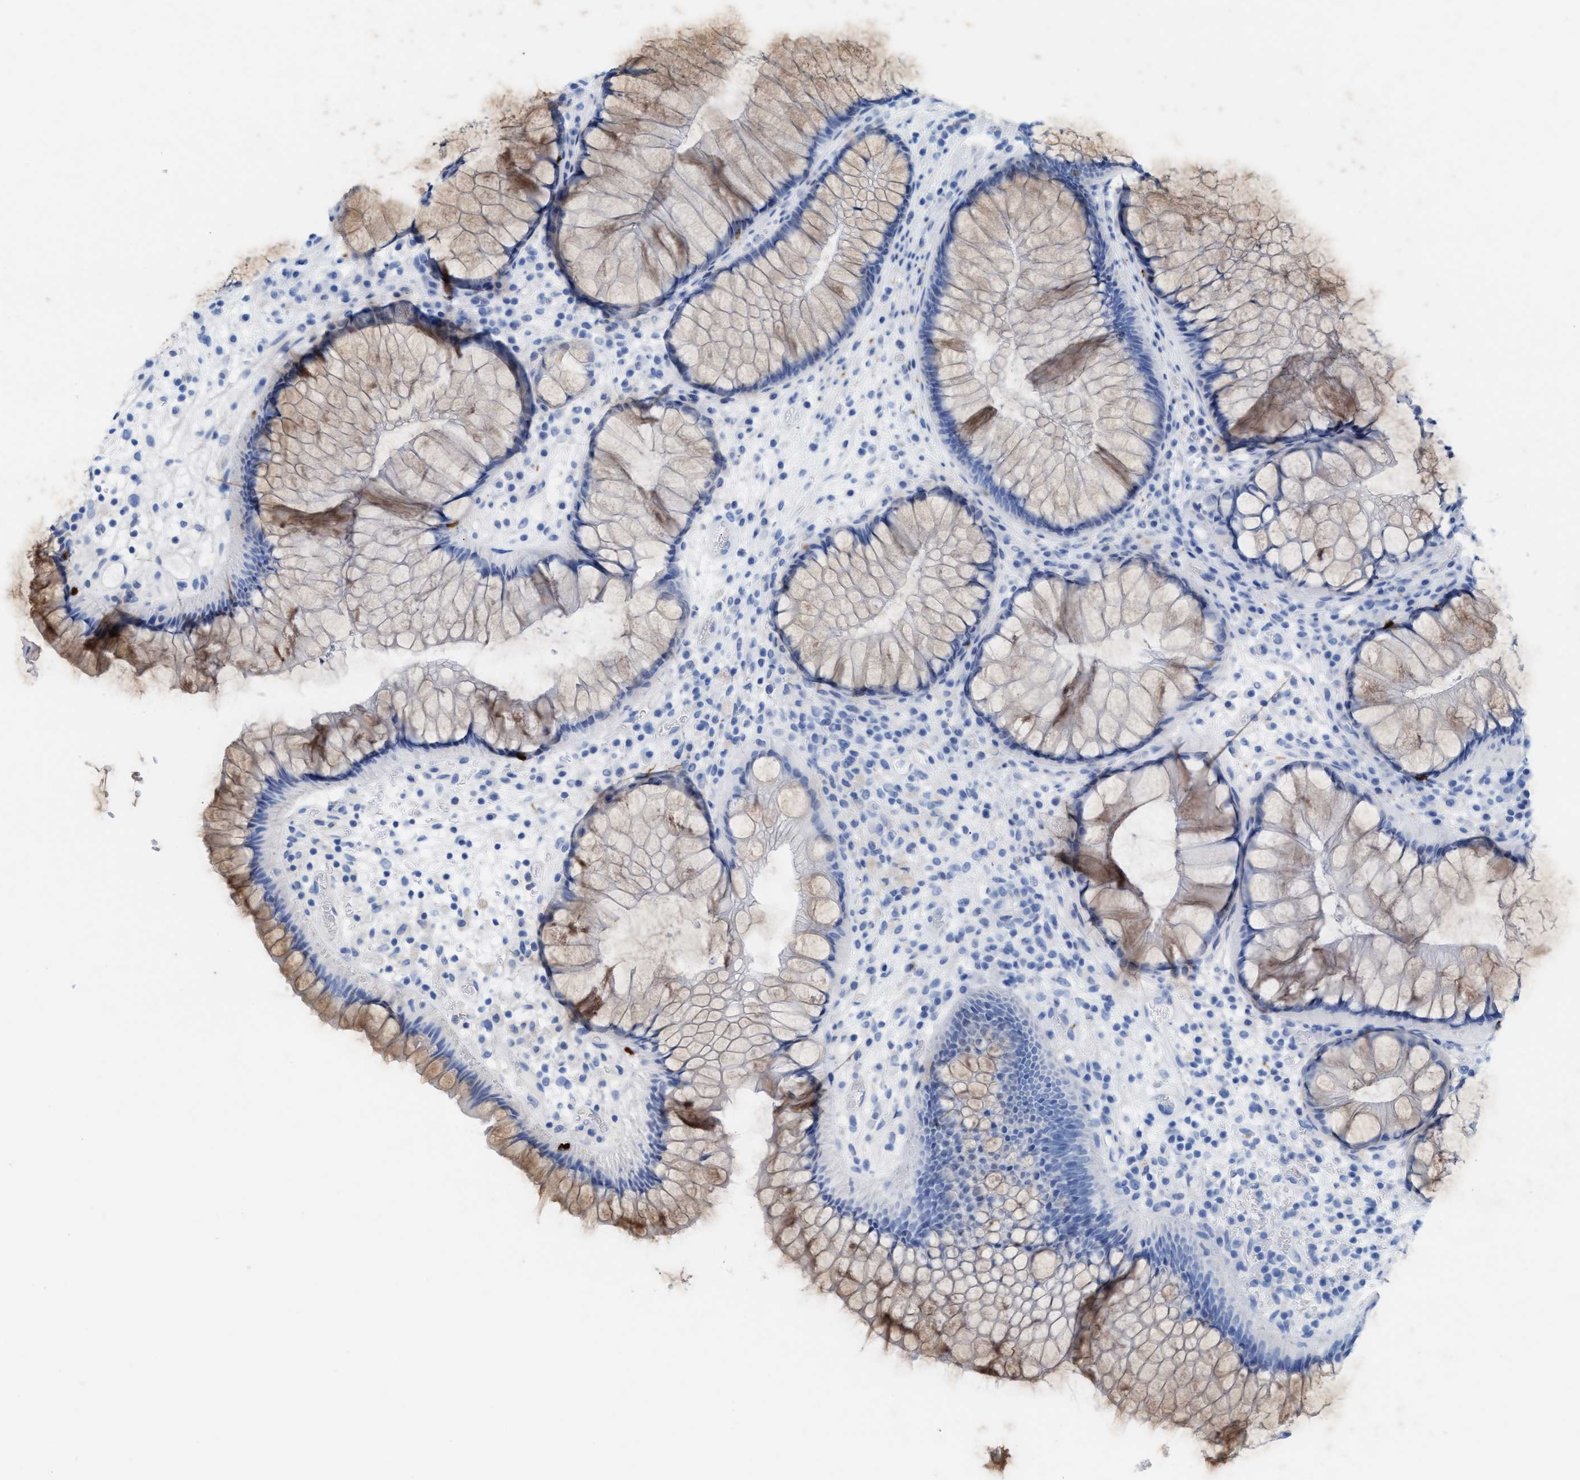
{"staining": {"intensity": "strong", "quantity": "<25%", "location": "cytoplasmic/membranous"}, "tissue": "rectum", "cell_type": "Glandular cells", "image_type": "normal", "snomed": [{"axis": "morphology", "description": "Normal tissue, NOS"}, {"axis": "topography", "description": "Rectum"}], "caption": "Normal rectum shows strong cytoplasmic/membranous staining in about <25% of glandular cells.", "gene": "ANKFN1", "patient": {"sex": "male", "age": 51}}